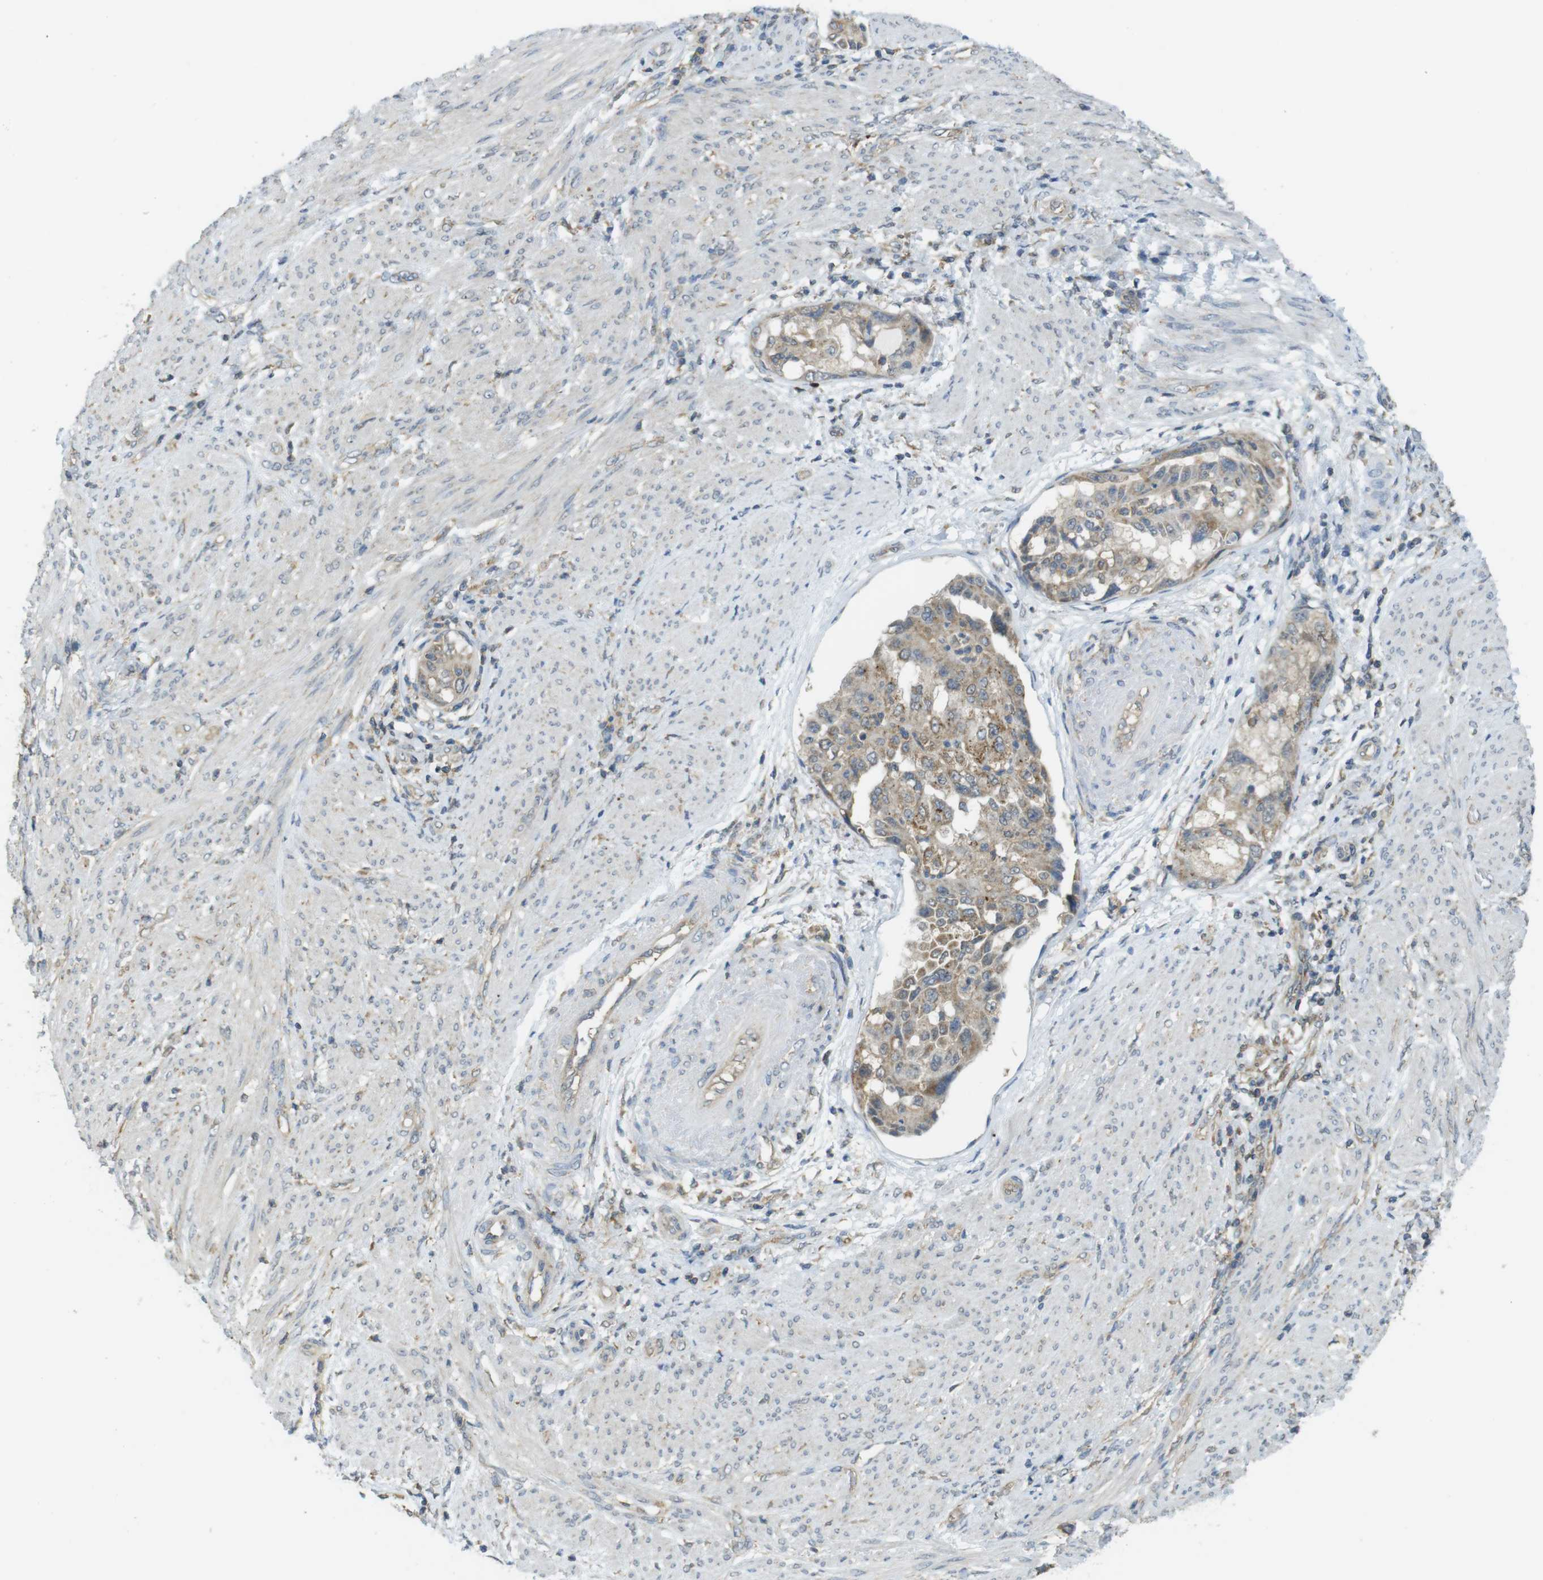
{"staining": {"intensity": "moderate", "quantity": ">75%", "location": "cytoplasmic/membranous"}, "tissue": "endometrial cancer", "cell_type": "Tumor cells", "image_type": "cancer", "snomed": [{"axis": "morphology", "description": "Adenocarcinoma, NOS"}, {"axis": "topography", "description": "Endometrium"}], "caption": "A brown stain labels moderate cytoplasmic/membranous expression of a protein in endometrial cancer (adenocarcinoma) tumor cells.", "gene": "BRI3BP", "patient": {"sex": "female", "age": 85}}